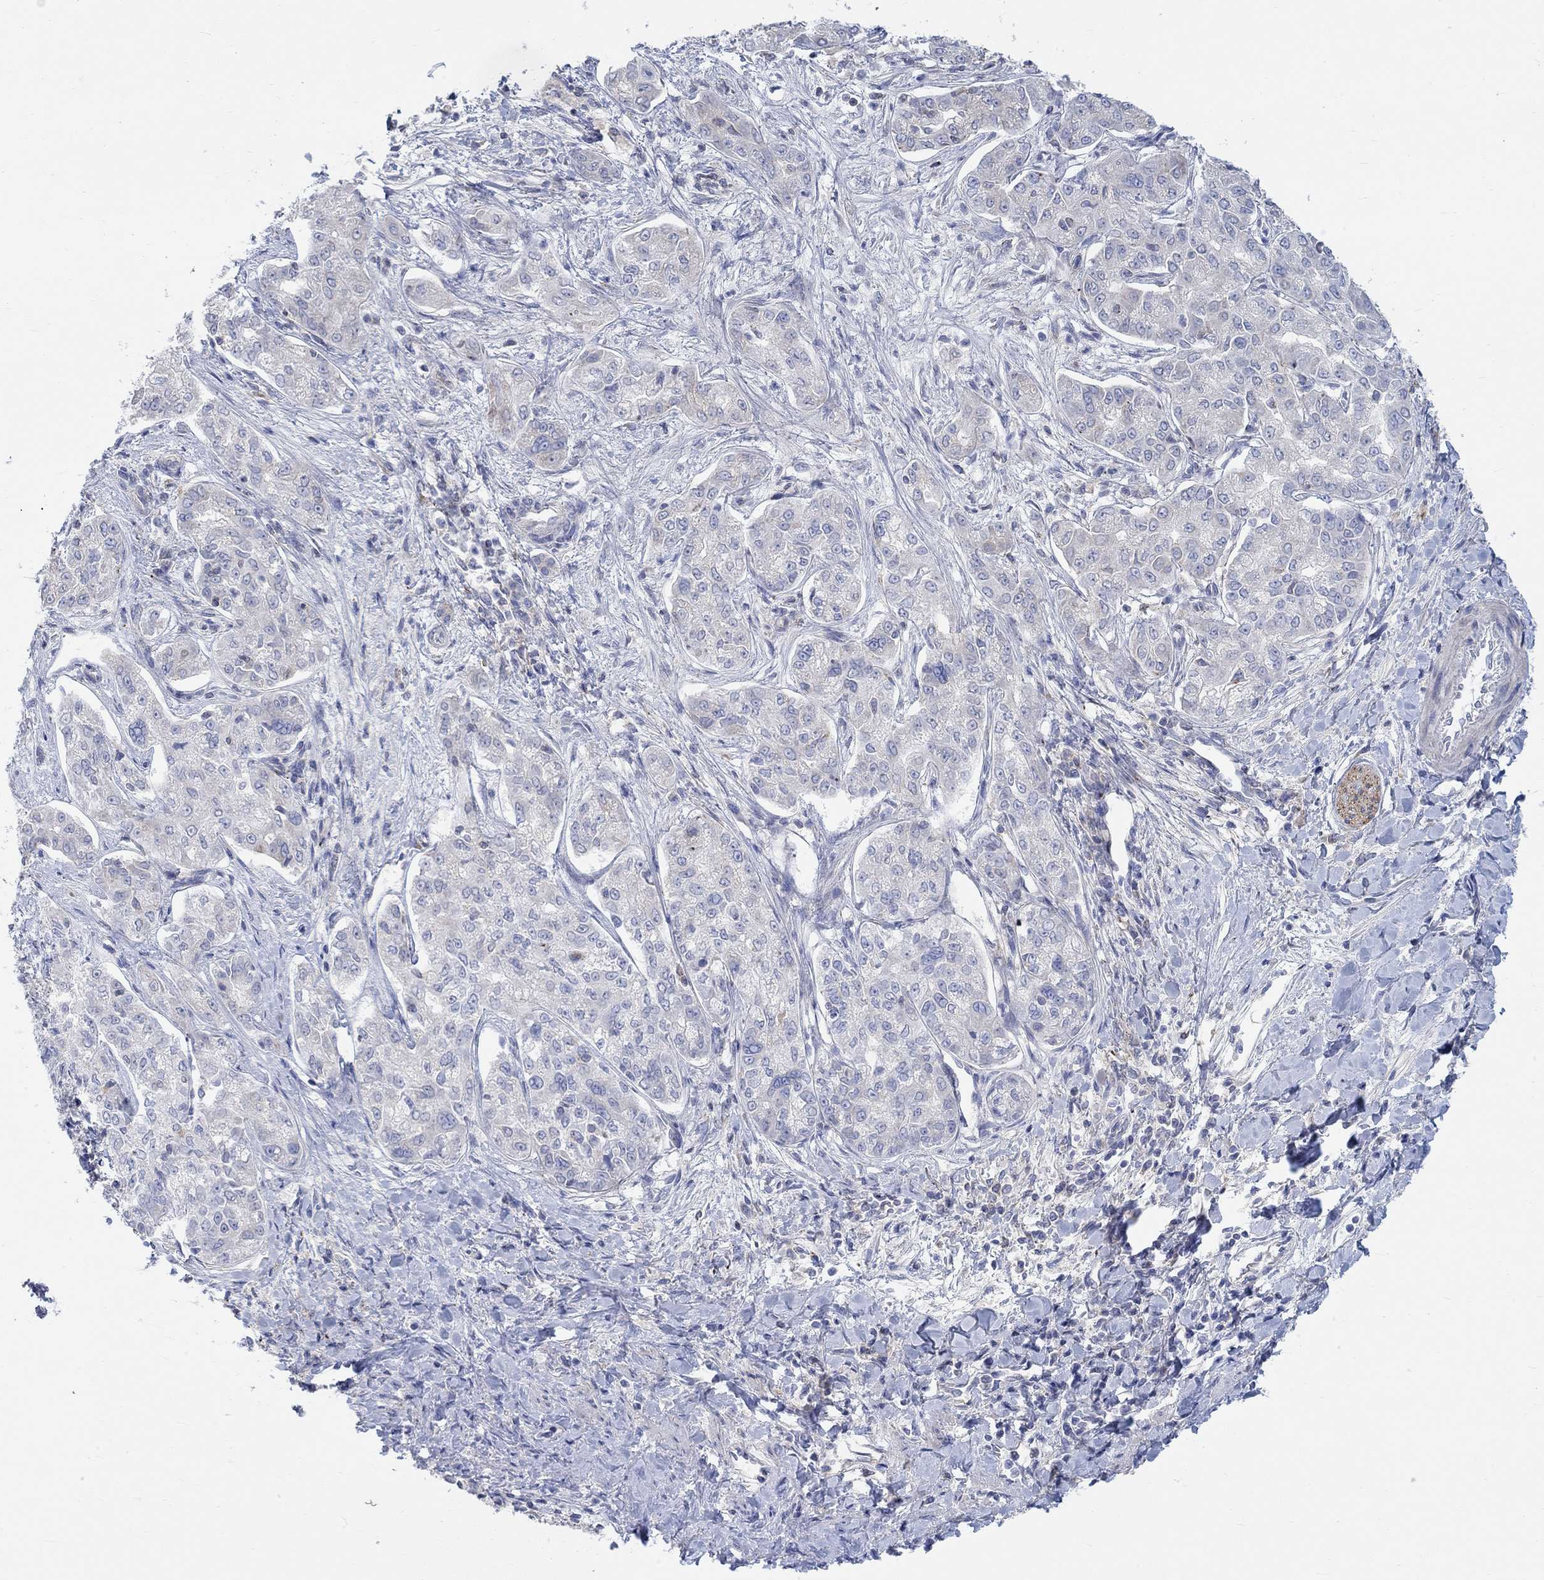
{"staining": {"intensity": "weak", "quantity": "<25%", "location": "cytoplasmic/membranous"}, "tissue": "liver cancer", "cell_type": "Tumor cells", "image_type": "cancer", "snomed": [{"axis": "morphology", "description": "Cholangiocarcinoma"}, {"axis": "topography", "description": "Liver"}], "caption": "A photomicrograph of human liver cancer (cholangiocarcinoma) is negative for staining in tumor cells.", "gene": "NAV3", "patient": {"sex": "female", "age": 47}}